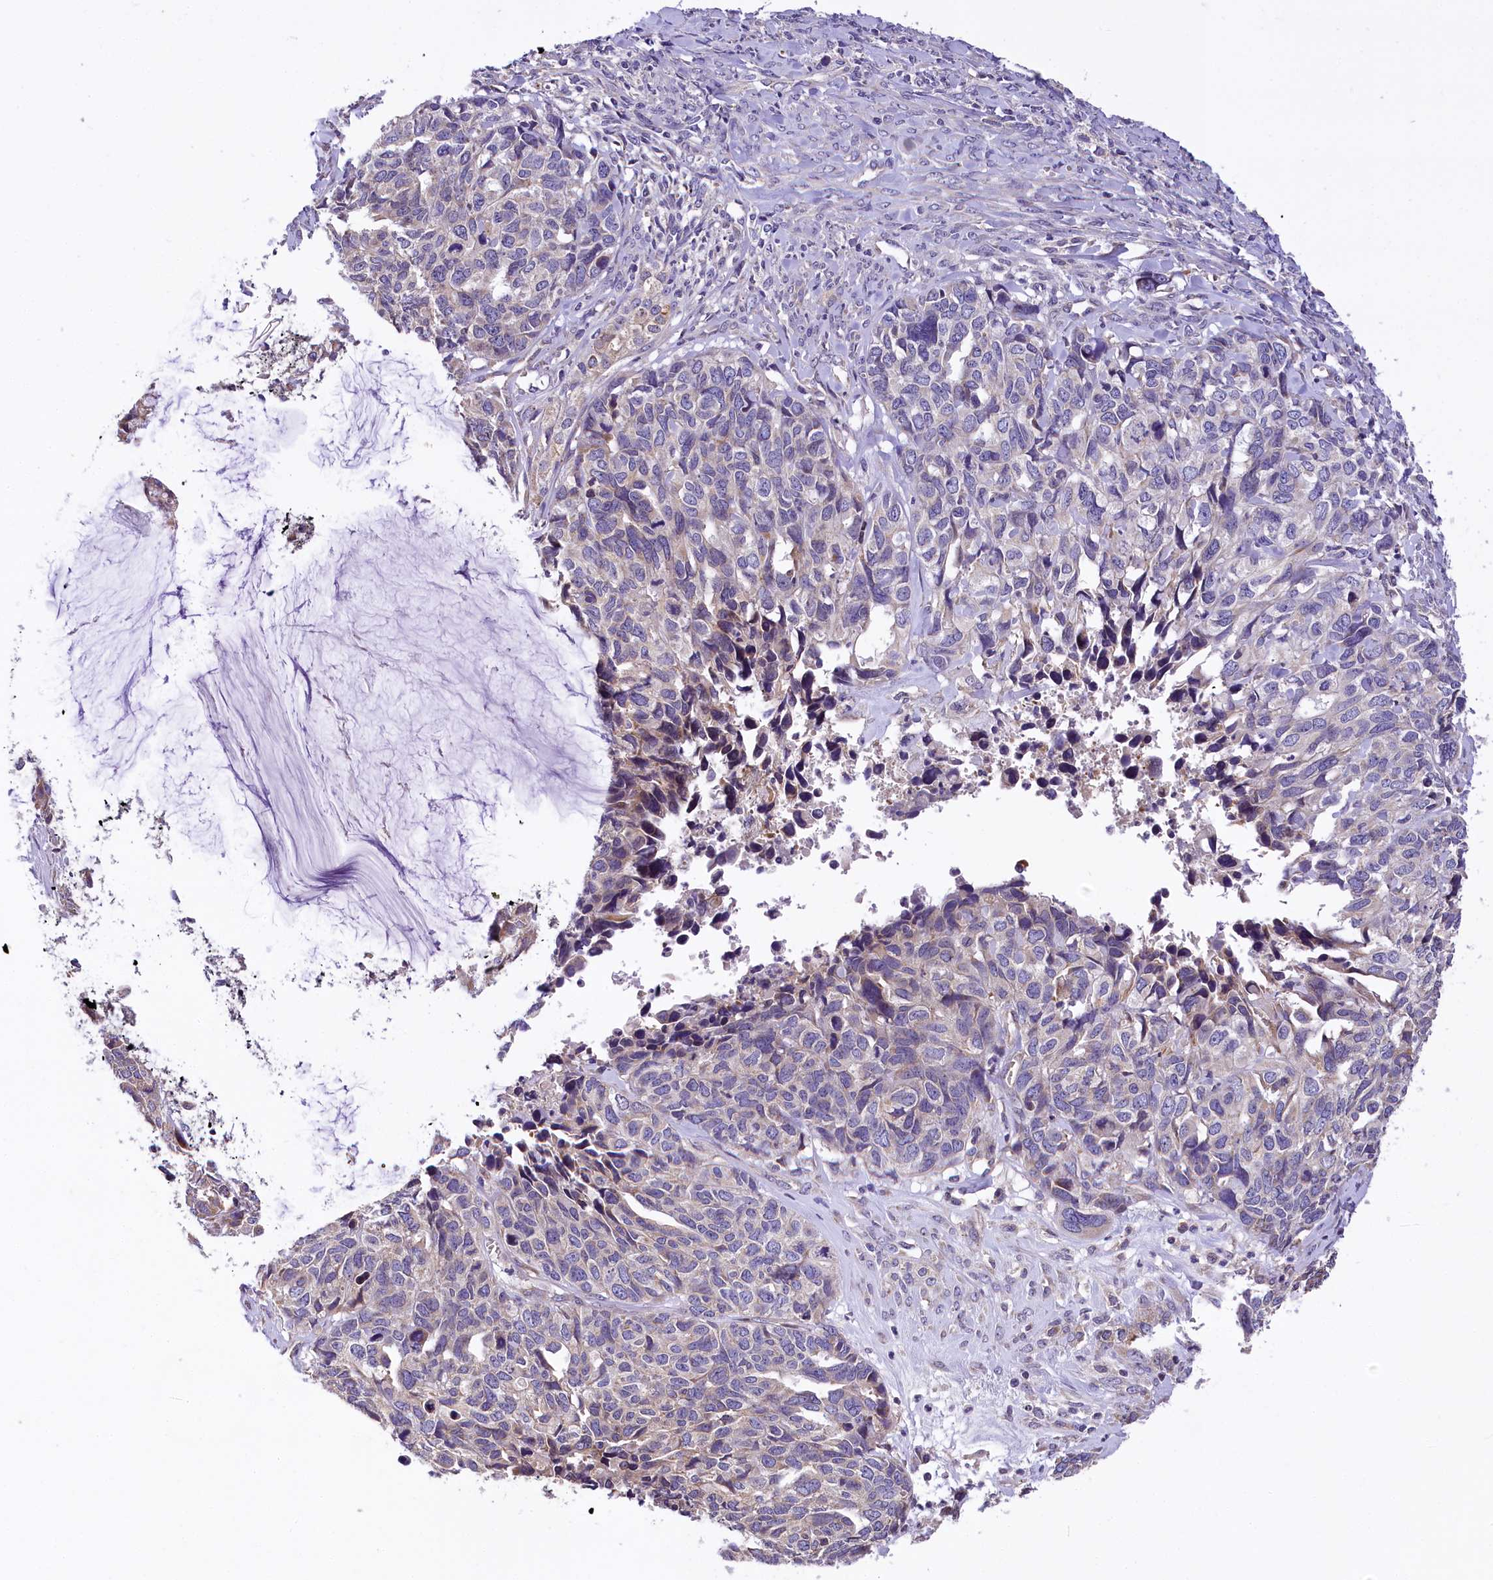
{"staining": {"intensity": "weak", "quantity": "<25%", "location": "cytoplasmic/membranous"}, "tissue": "ovarian cancer", "cell_type": "Tumor cells", "image_type": "cancer", "snomed": [{"axis": "morphology", "description": "Cystadenocarcinoma, serous, NOS"}, {"axis": "topography", "description": "Ovary"}], "caption": "Tumor cells show no significant staining in ovarian cancer (serous cystadenocarcinoma).", "gene": "SUPV3L1", "patient": {"sex": "female", "age": 79}}